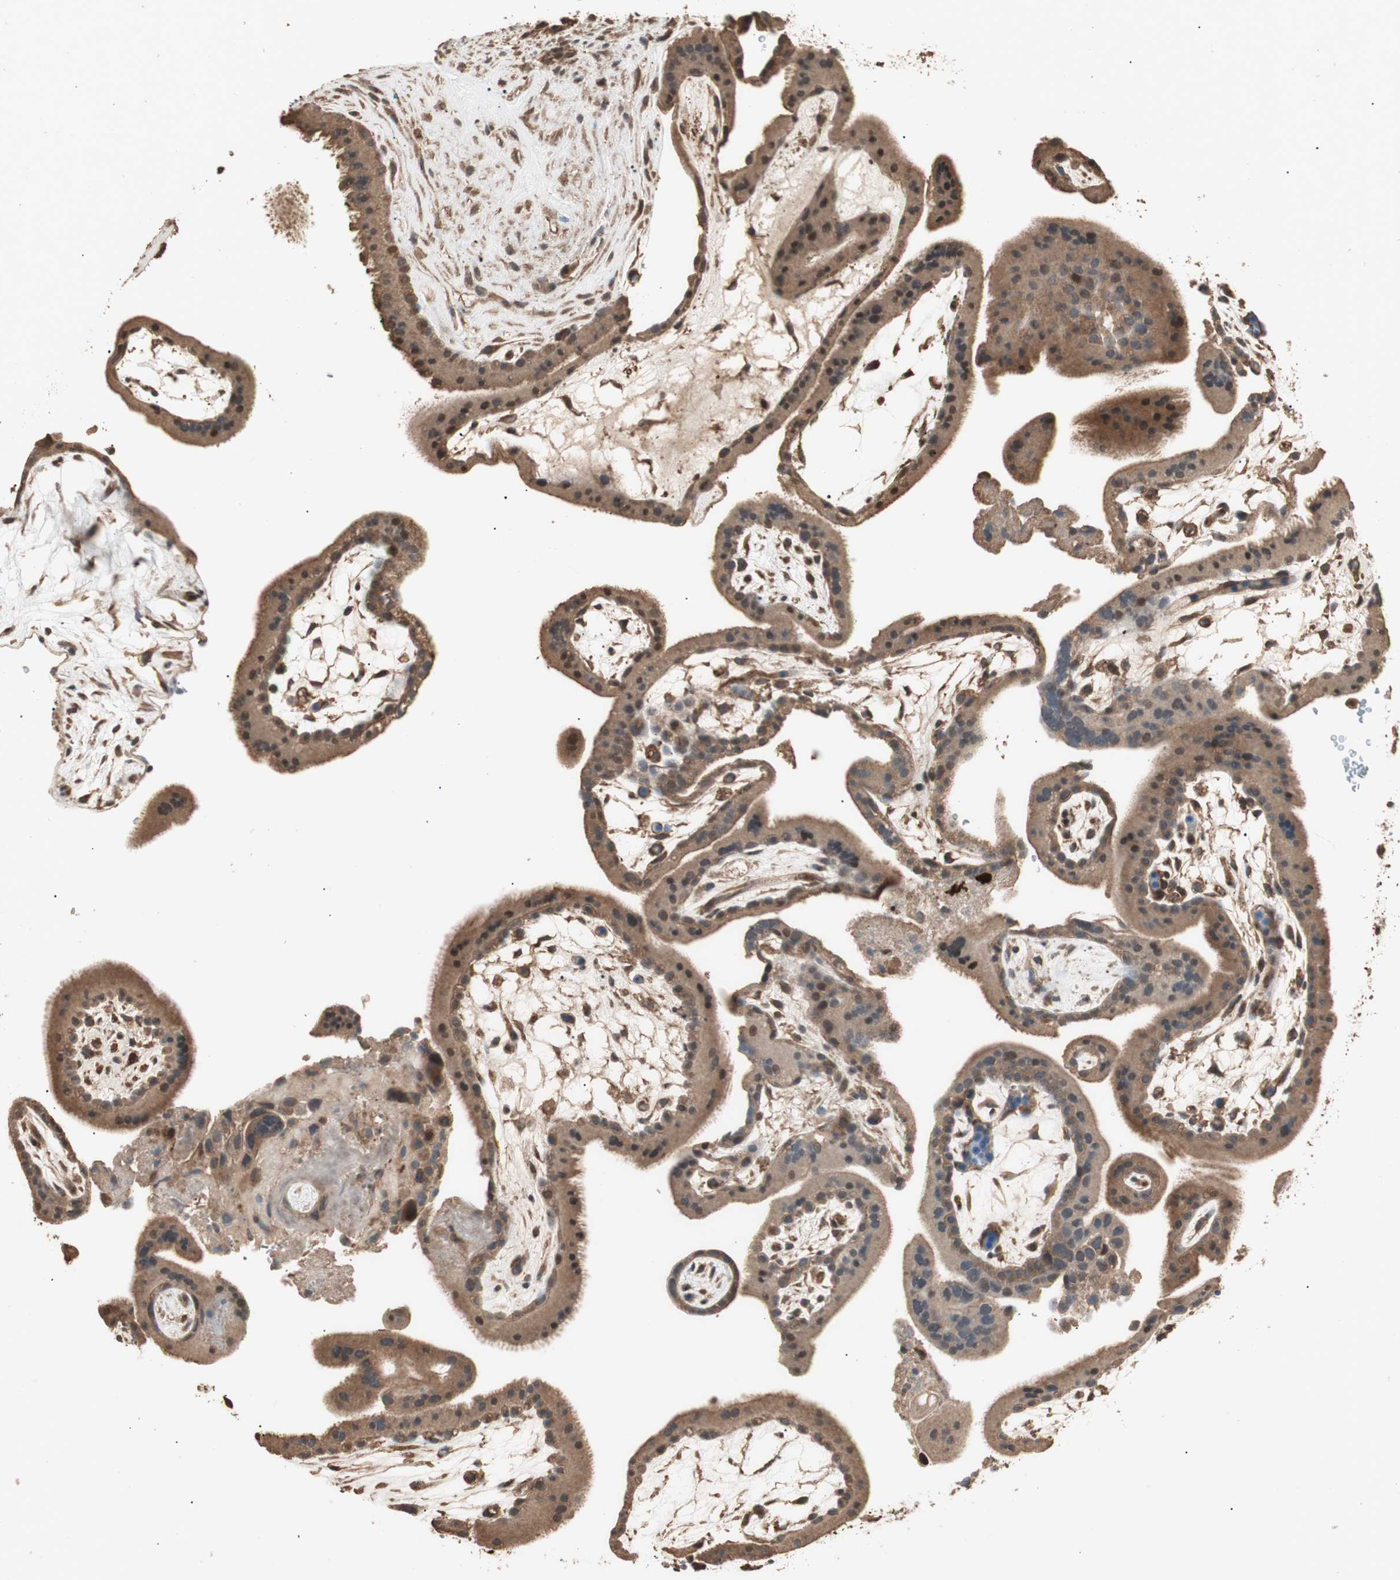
{"staining": {"intensity": "moderate", "quantity": ">75%", "location": "cytoplasmic/membranous"}, "tissue": "placenta", "cell_type": "Trophoblastic cells", "image_type": "normal", "snomed": [{"axis": "morphology", "description": "Normal tissue, NOS"}, {"axis": "topography", "description": "Placenta"}], "caption": "Benign placenta displays moderate cytoplasmic/membranous positivity in about >75% of trophoblastic cells.", "gene": "CCN4", "patient": {"sex": "female", "age": 19}}